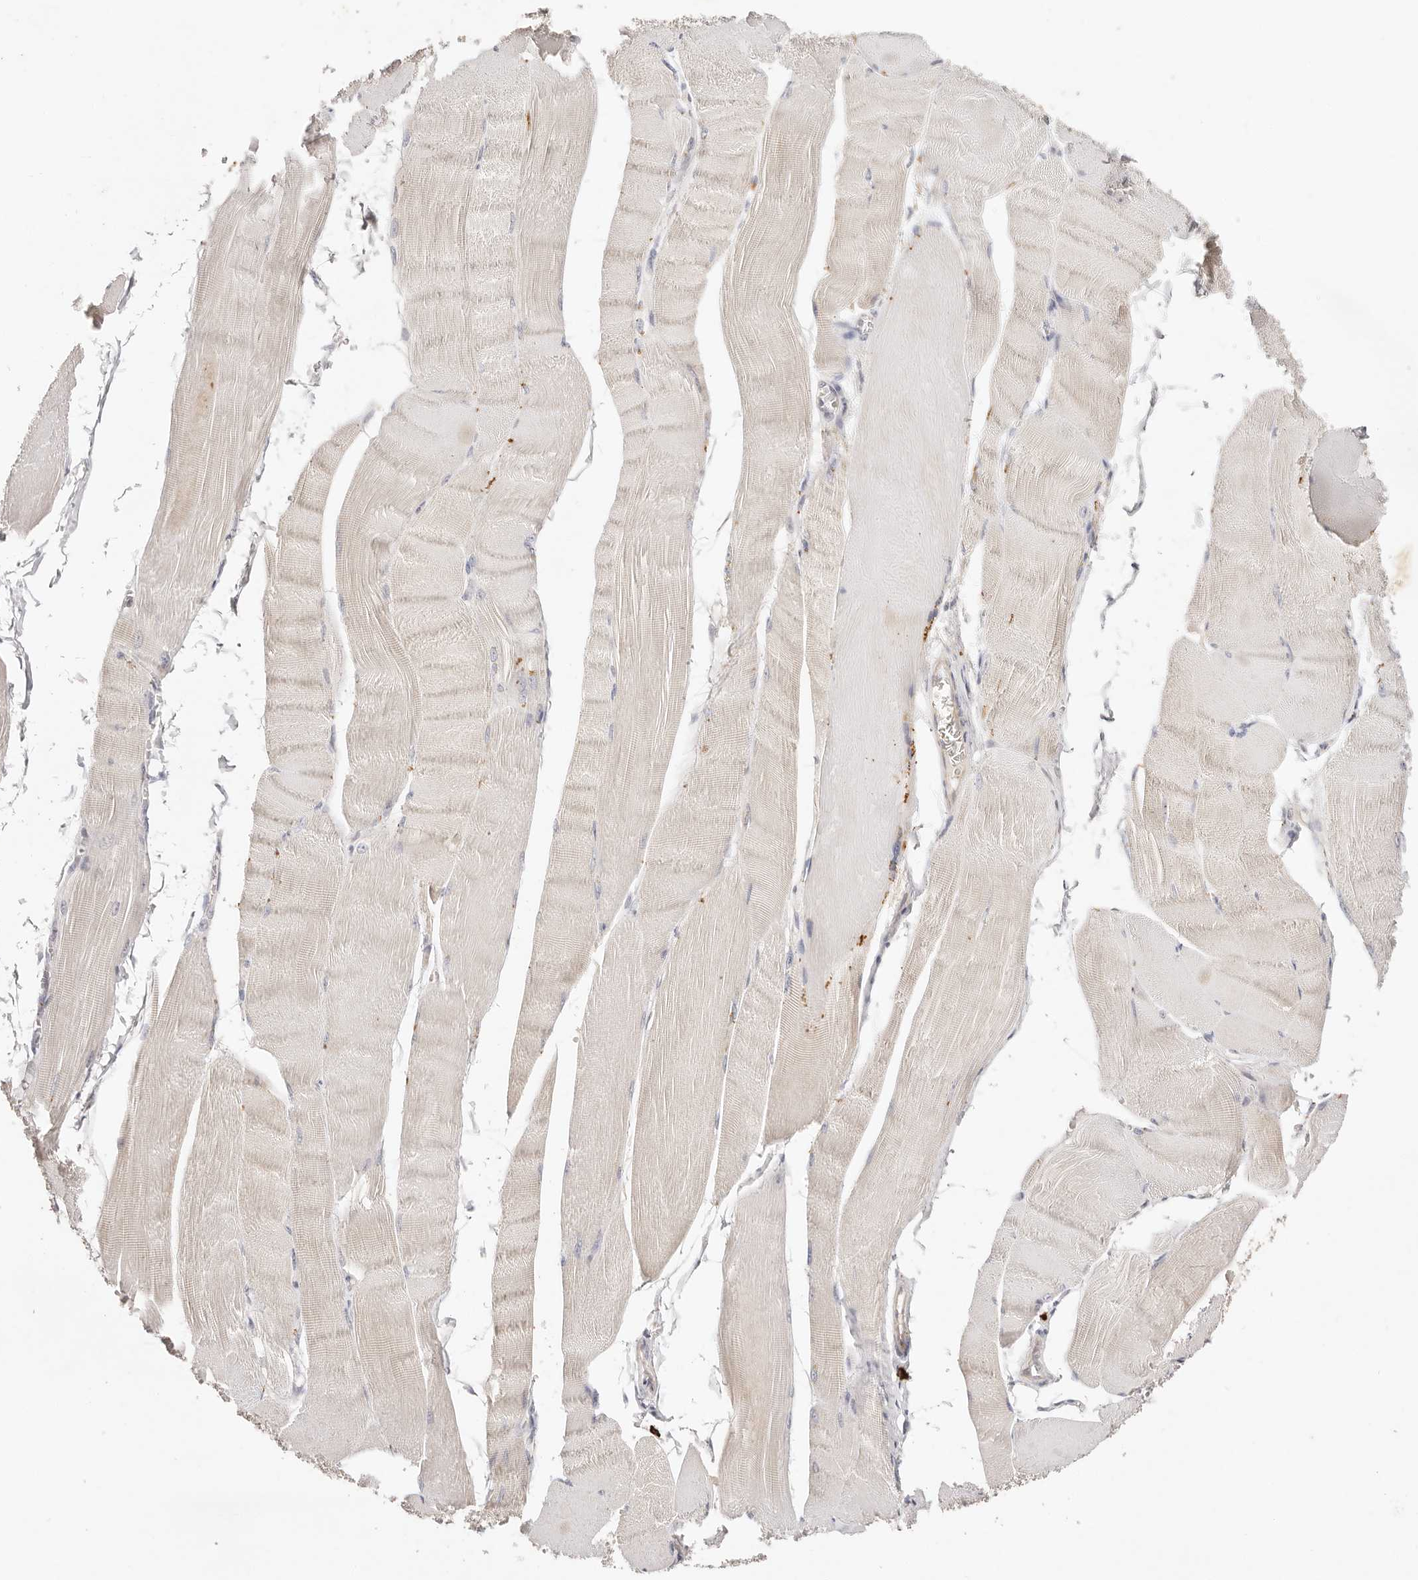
{"staining": {"intensity": "weak", "quantity": "25%-75%", "location": "cytoplasmic/membranous"}, "tissue": "skeletal muscle", "cell_type": "Myocytes", "image_type": "normal", "snomed": [{"axis": "morphology", "description": "Normal tissue, NOS"}, {"axis": "morphology", "description": "Basal cell carcinoma"}, {"axis": "topography", "description": "Skeletal muscle"}], "caption": "Protein staining reveals weak cytoplasmic/membranous staining in about 25%-75% of myocytes in normal skeletal muscle.", "gene": "CXADR", "patient": {"sex": "female", "age": 64}}